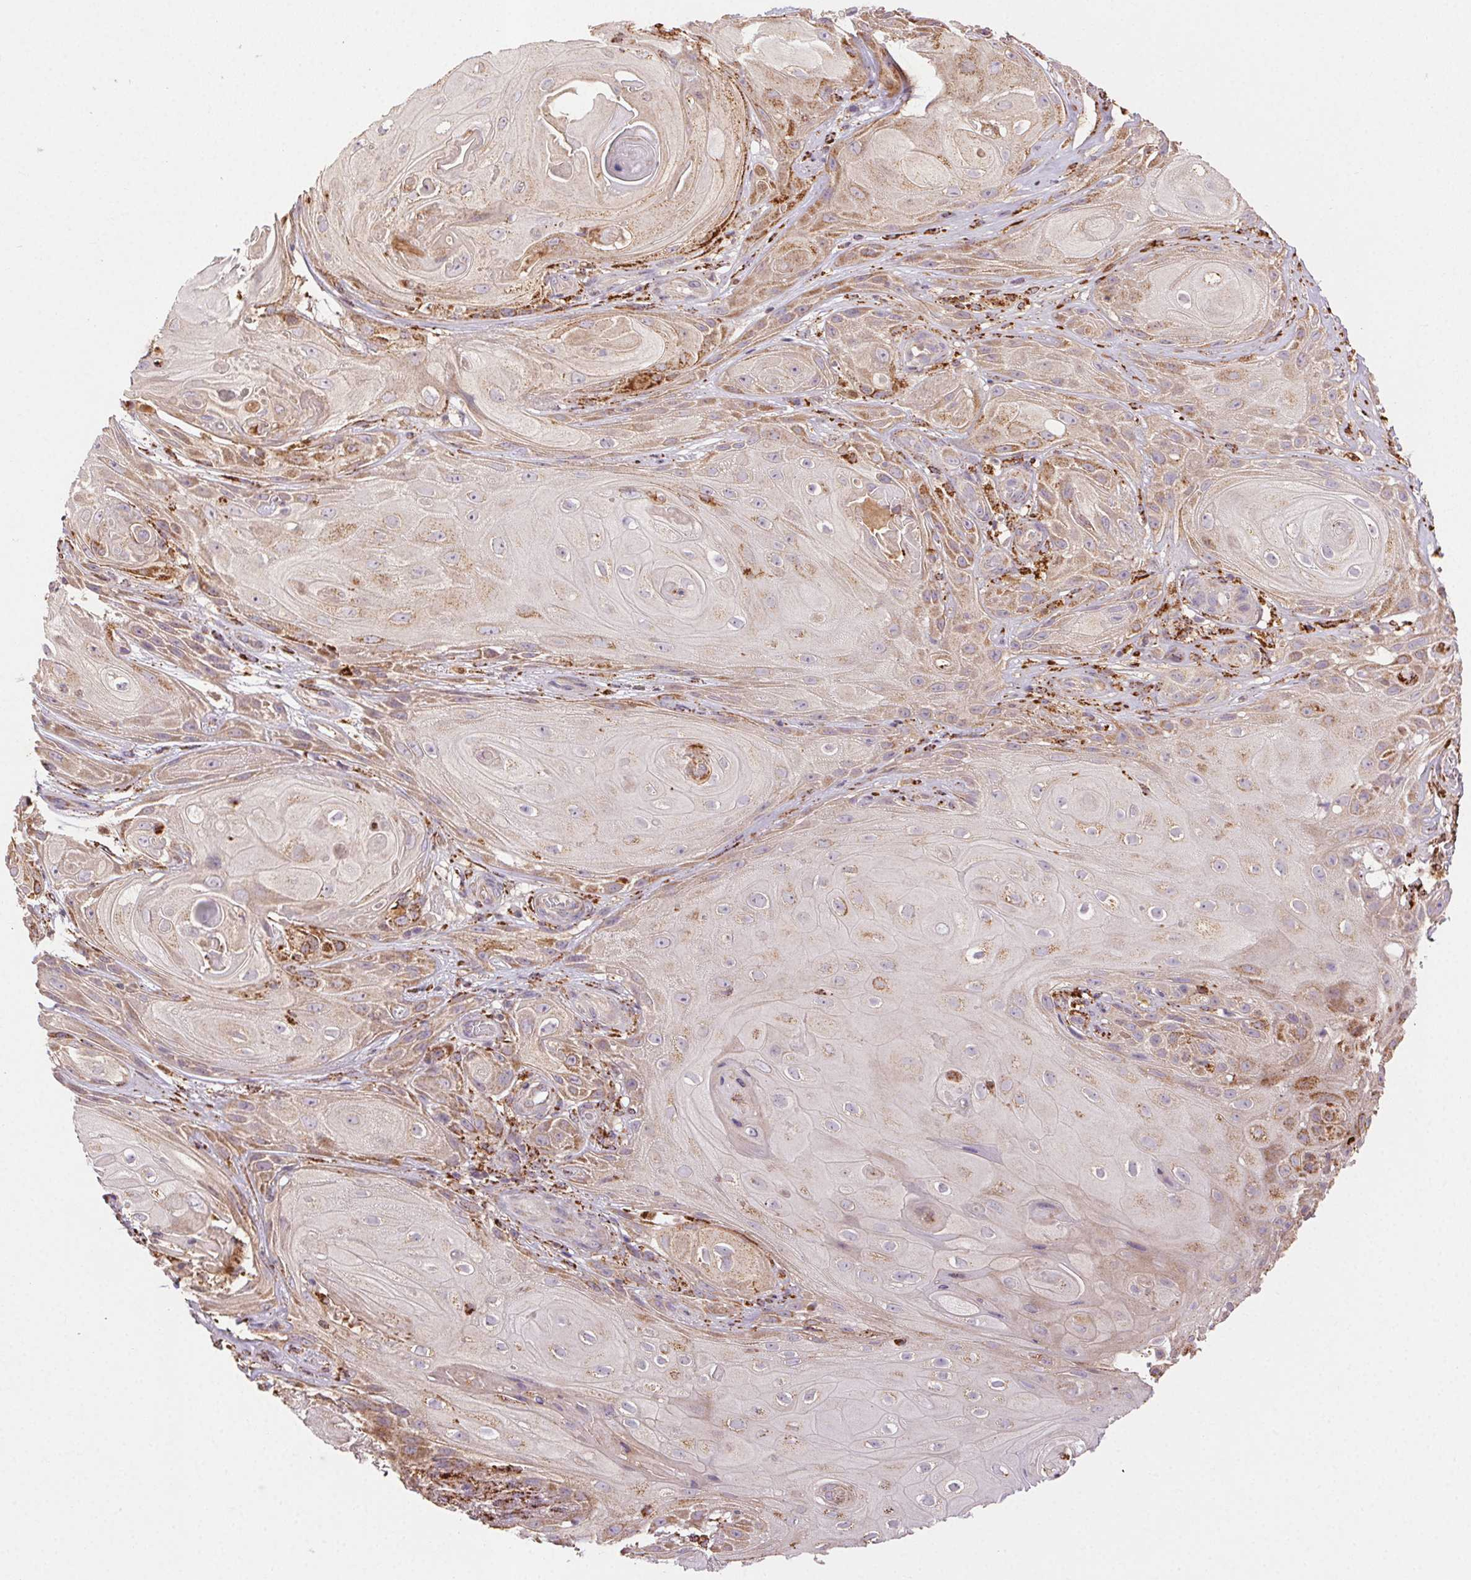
{"staining": {"intensity": "moderate", "quantity": "<25%", "location": "cytoplasmic/membranous"}, "tissue": "skin cancer", "cell_type": "Tumor cells", "image_type": "cancer", "snomed": [{"axis": "morphology", "description": "Squamous cell carcinoma, NOS"}, {"axis": "topography", "description": "Skin"}], "caption": "The image displays a brown stain indicating the presence of a protein in the cytoplasmic/membranous of tumor cells in skin cancer.", "gene": "FNBP1L", "patient": {"sex": "male", "age": 62}}